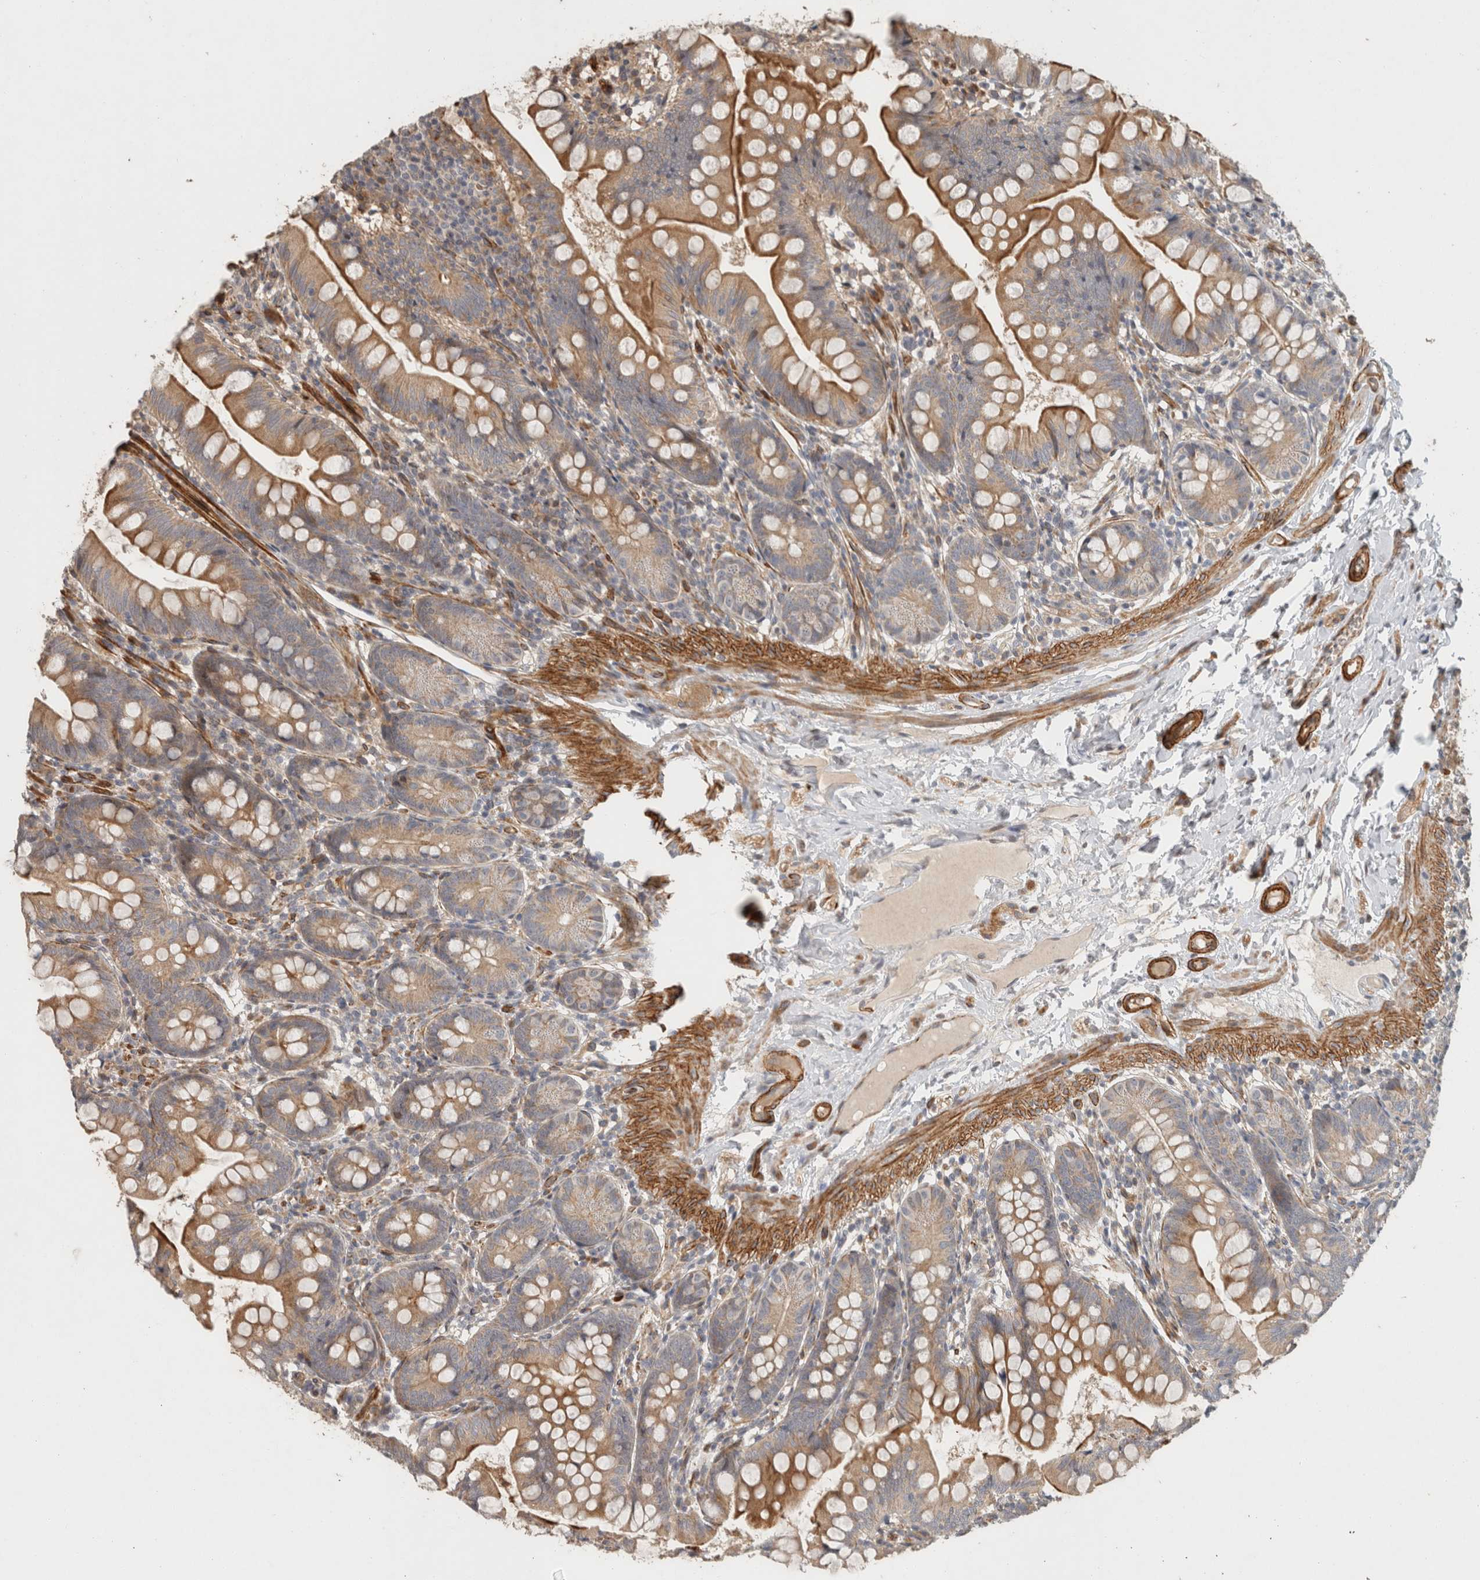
{"staining": {"intensity": "moderate", "quantity": ">75%", "location": "cytoplasmic/membranous"}, "tissue": "small intestine", "cell_type": "Glandular cells", "image_type": "normal", "snomed": [{"axis": "morphology", "description": "Normal tissue, NOS"}, {"axis": "topography", "description": "Small intestine"}], "caption": "Small intestine stained for a protein displays moderate cytoplasmic/membranous positivity in glandular cells. (DAB (3,3'-diaminobenzidine) IHC with brightfield microscopy, high magnification).", "gene": "SIPA1L2", "patient": {"sex": "male", "age": 7}}